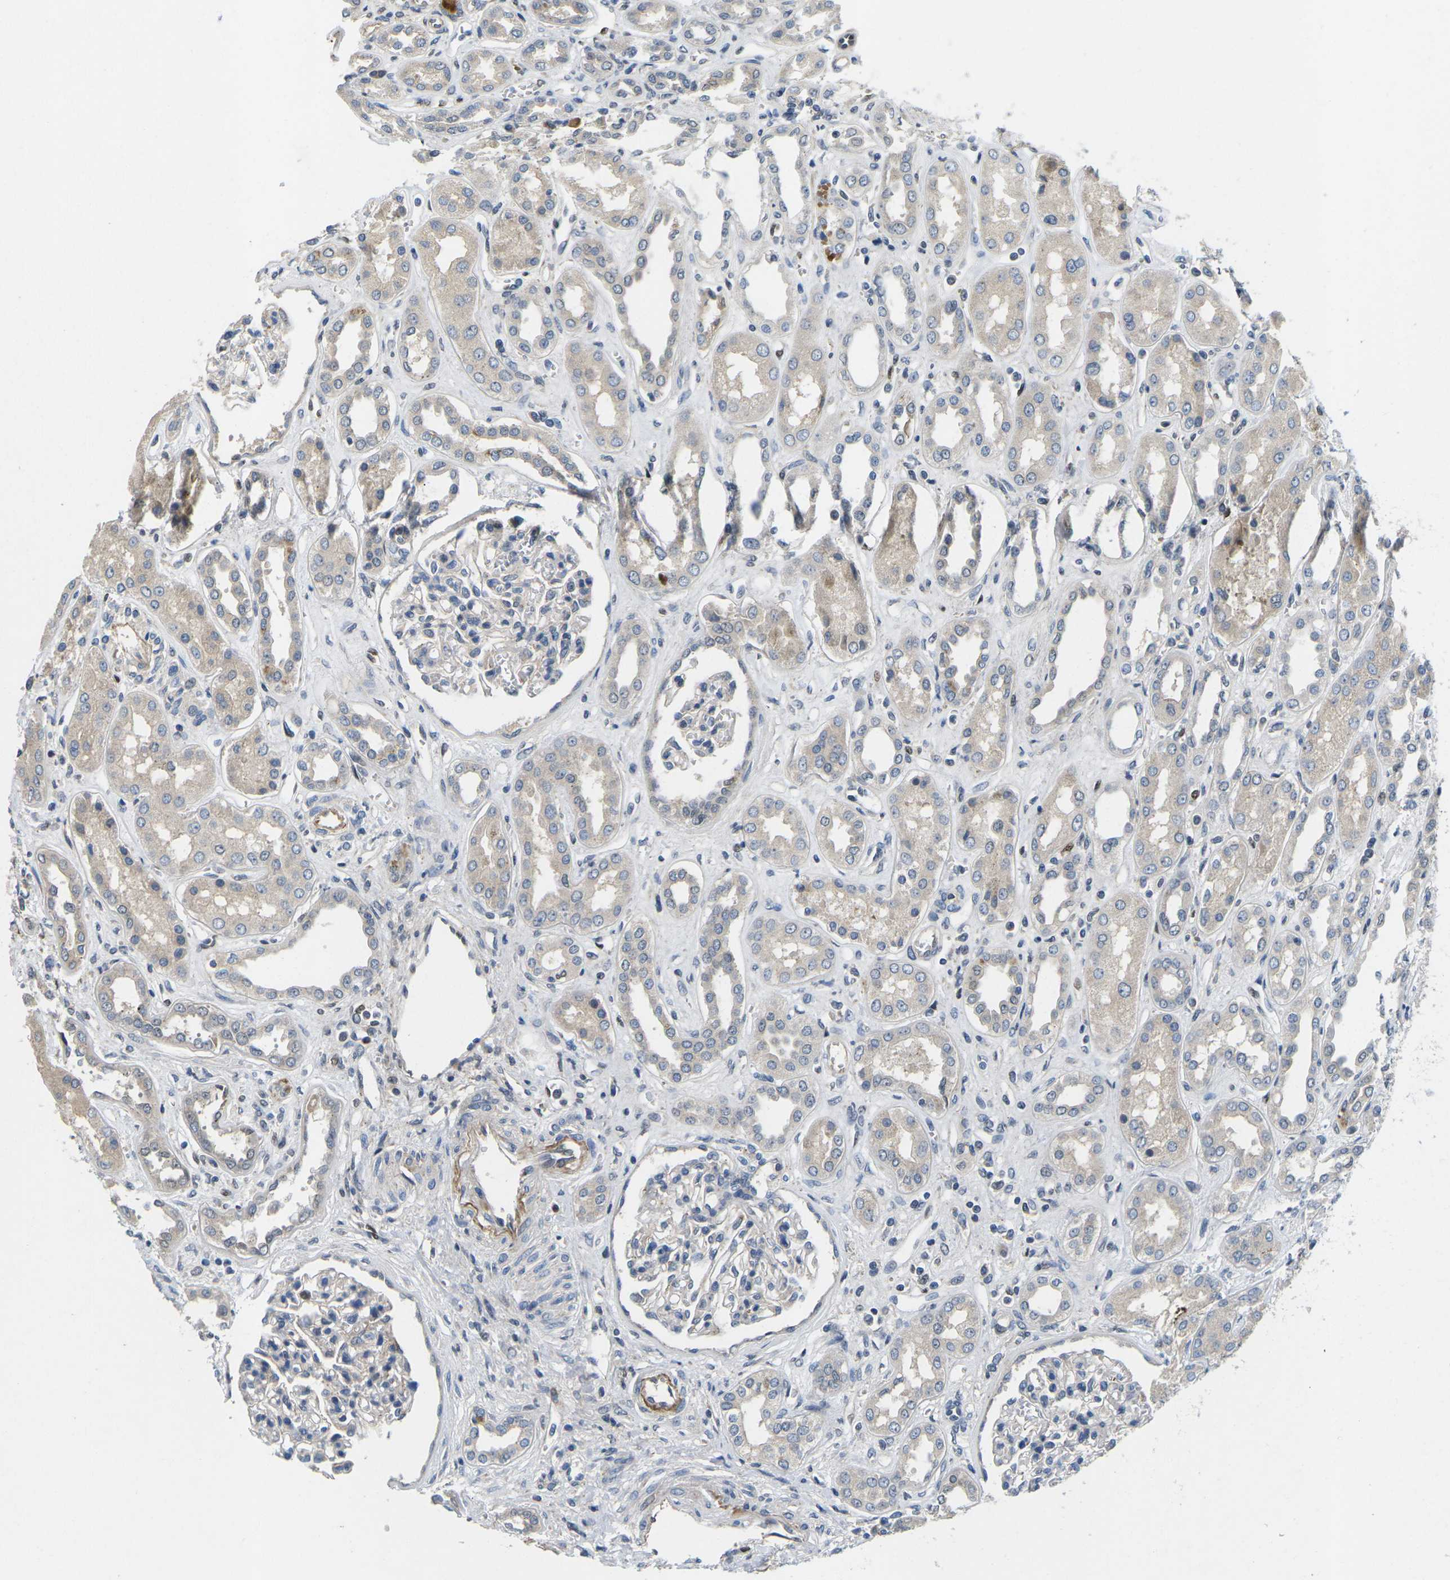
{"staining": {"intensity": "weak", "quantity": "<25%", "location": "cytoplasmic/membranous"}, "tissue": "kidney", "cell_type": "Cells in glomeruli", "image_type": "normal", "snomed": [{"axis": "morphology", "description": "Normal tissue, NOS"}, {"axis": "topography", "description": "Kidney"}], "caption": "This is an immunohistochemistry (IHC) micrograph of benign kidney. There is no positivity in cells in glomeruli.", "gene": "ERBB4", "patient": {"sex": "male", "age": 59}}